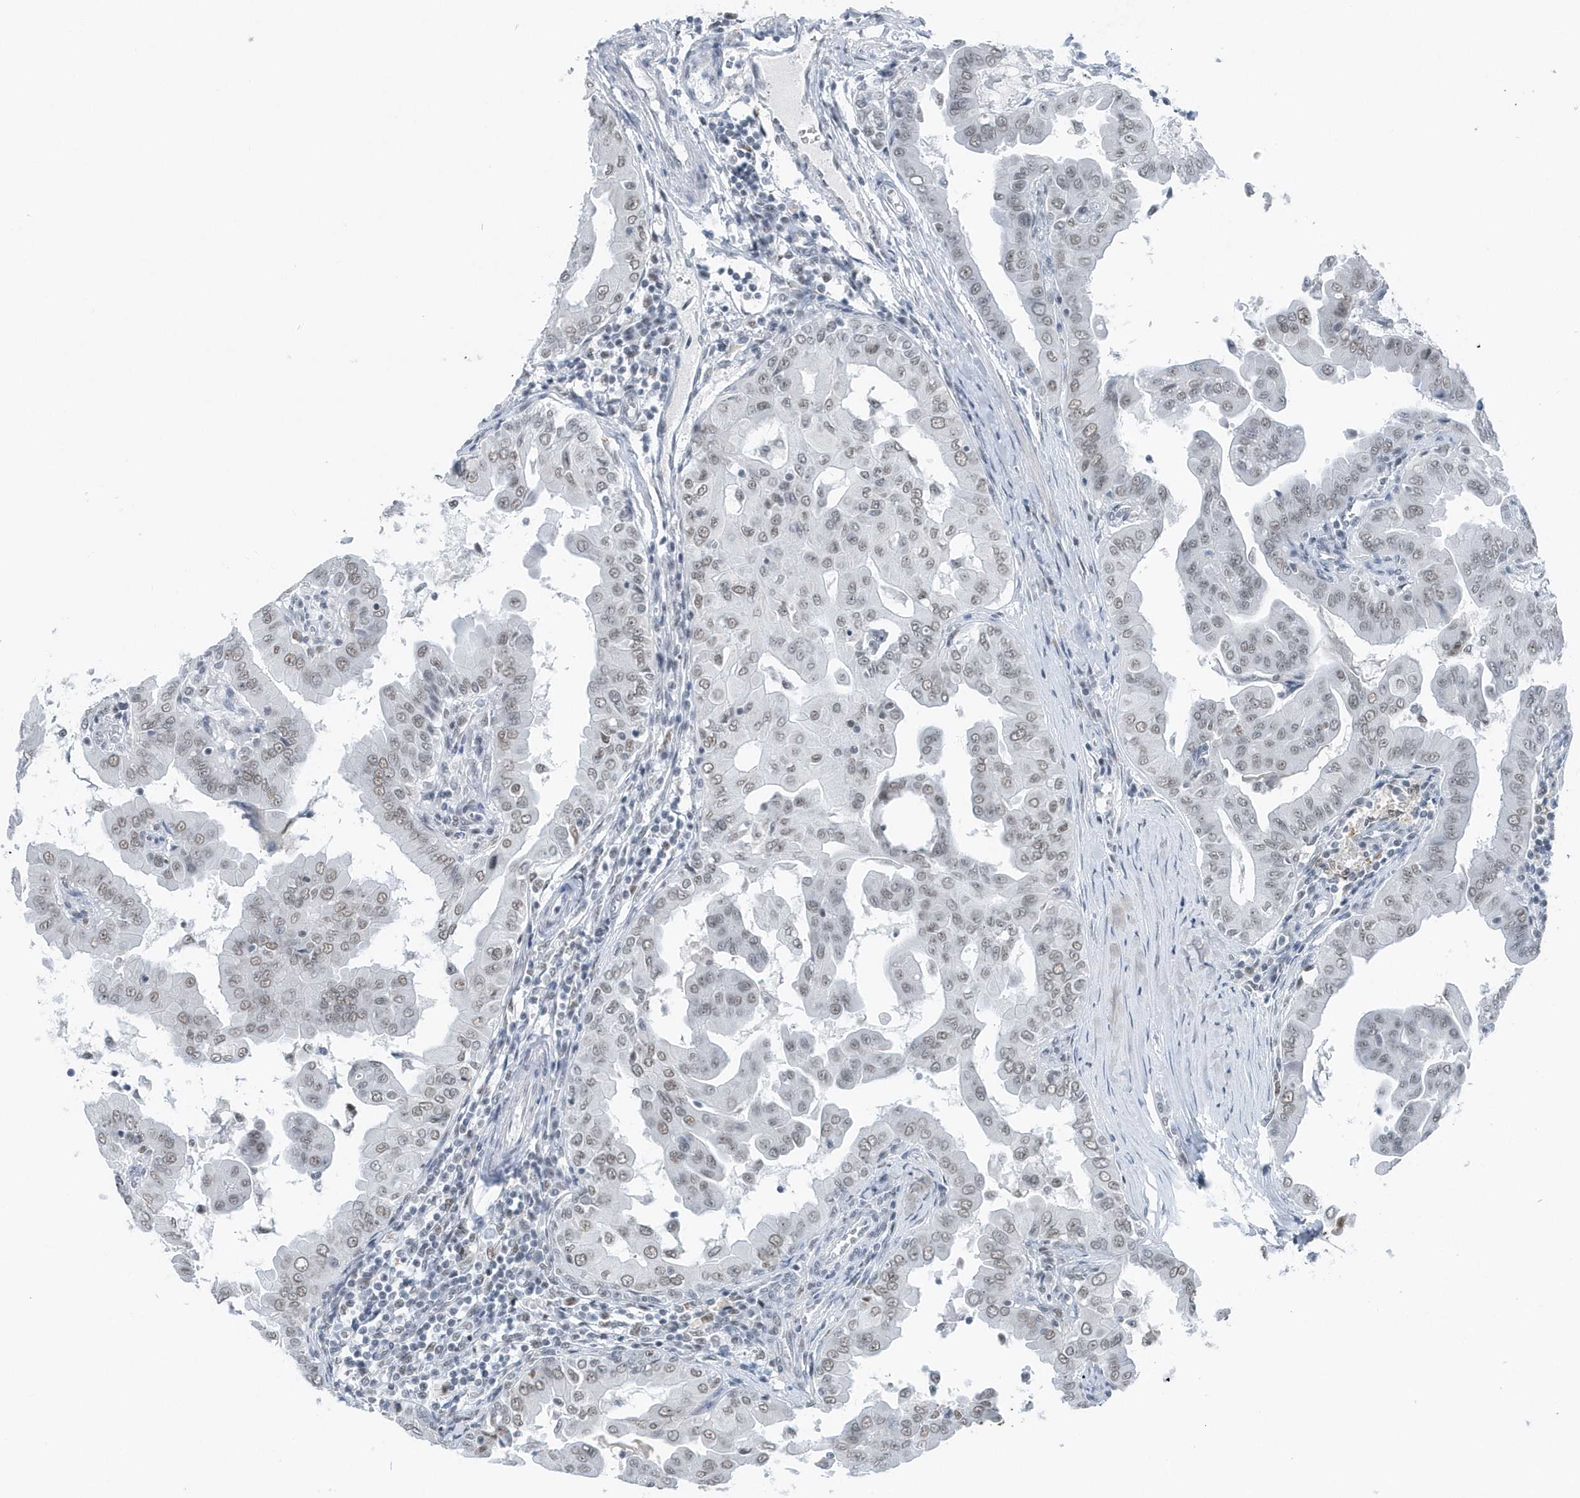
{"staining": {"intensity": "weak", "quantity": "25%-75%", "location": "nuclear"}, "tissue": "thyroid cancer", "cell_type": "Tumor cells", "image_type": "cancer", "snomed": [{"axis": "morphology", "description": "Papillary adenocarcinoma, NOS"}, {"axis": "topography", "description": "Thyroid gland"}], "caption": "The micrograph shows a brown stain indicating the presence of a protein in the nuclear of tumor cells in papillary adenocarcinoma (thyroid).", "gene": "FIP1L1", "patient": {"sex": "male", "age": 33}}